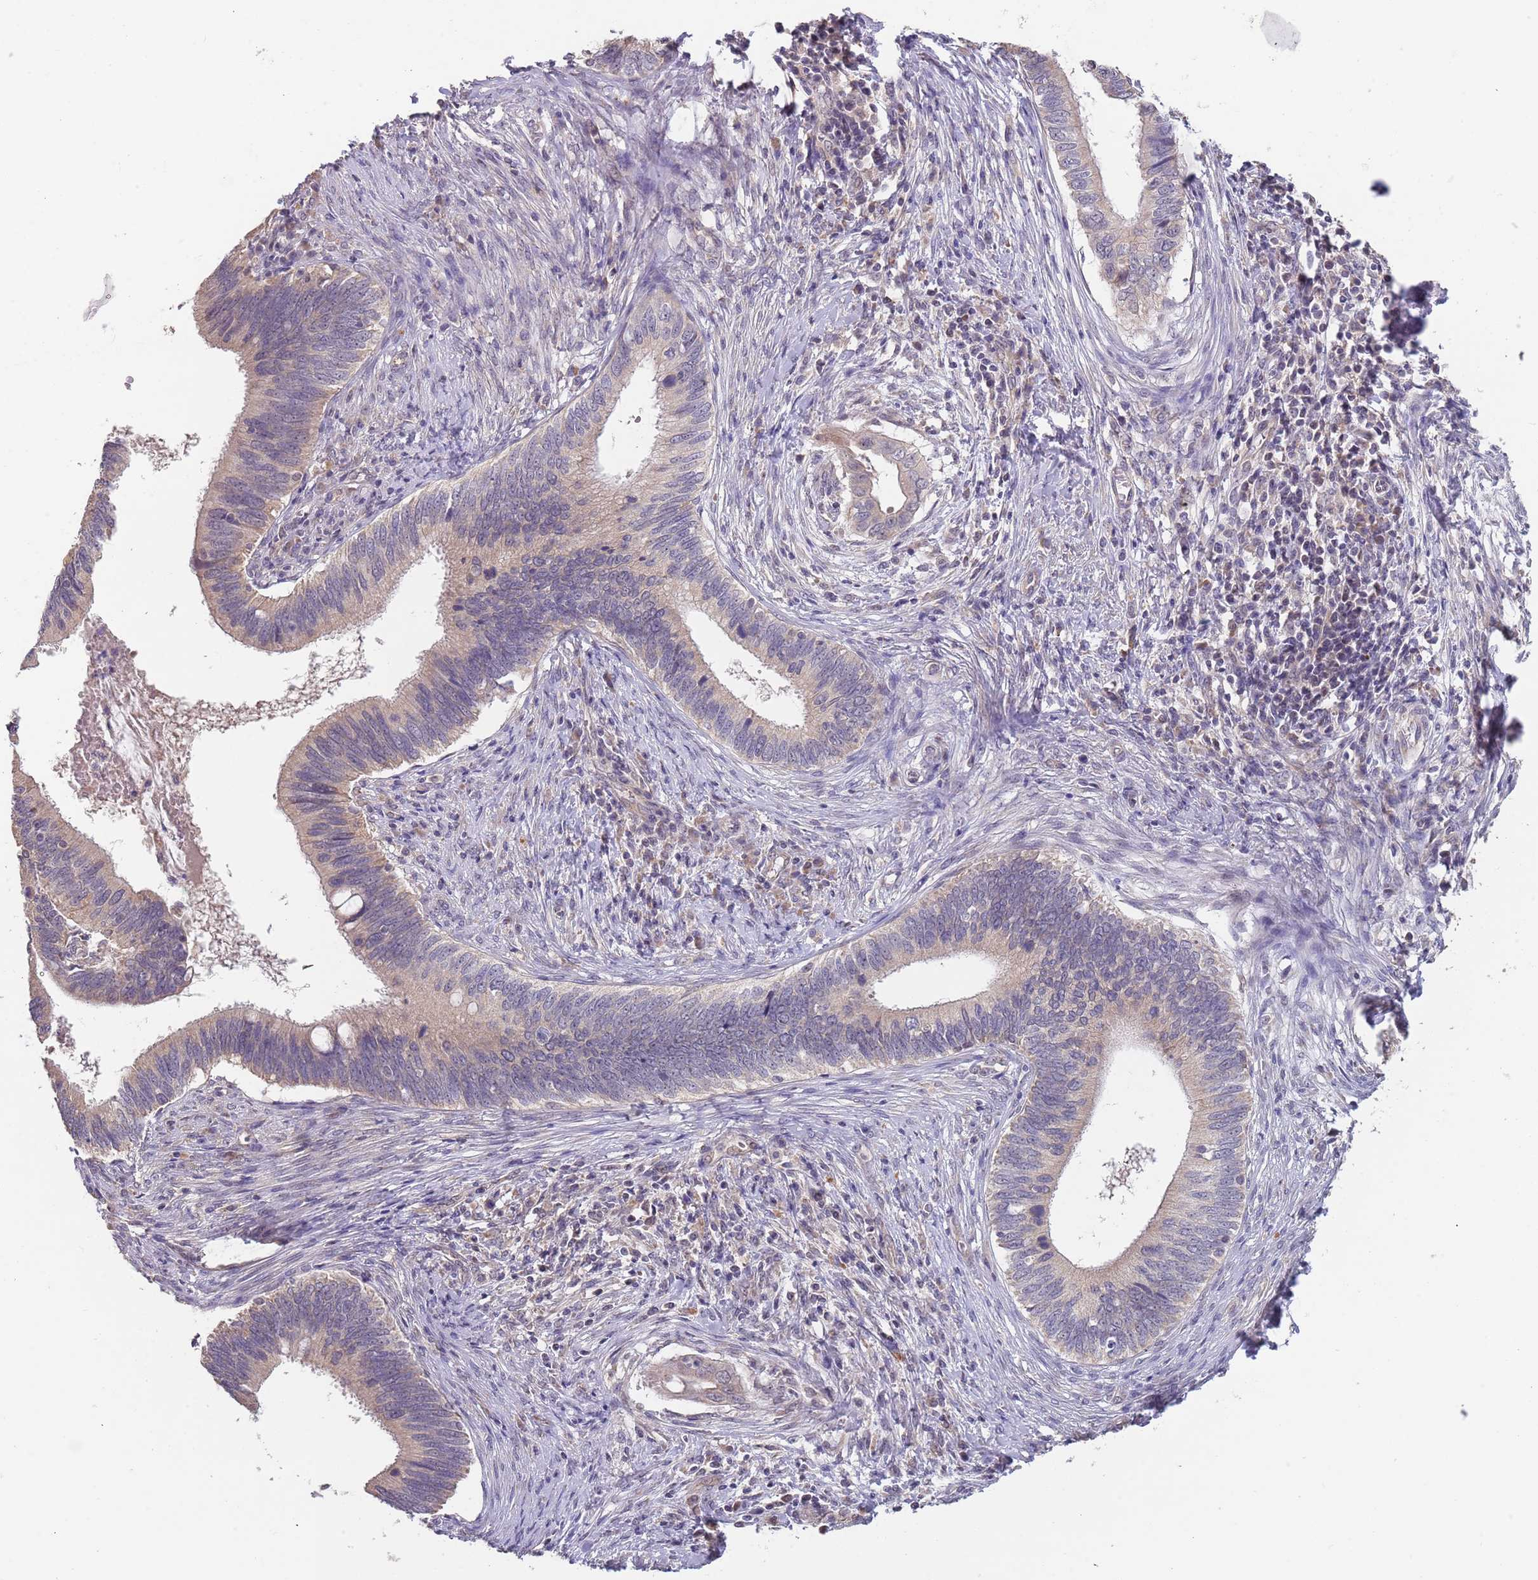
{"staining": {"intensity": "weak", "quantity": "<25%", "location": "cytoplasmic/membranous"}, "tissue": "cervical cancer", "cell_type": "Tumor cells", "image_type": "cancer", "snomed": [{"axis": "morphology", "description": "Adenocarcinoma, NOS"}, {"axis": "topography", "description": "Cervix"}], "caption": "Histopathology image shows no protein positivity in tumor cells of cervical cancer (adenocarcinoma) tissue.", "gene": "TMEM64", "patient": {"sex": "female", "age": 42}}